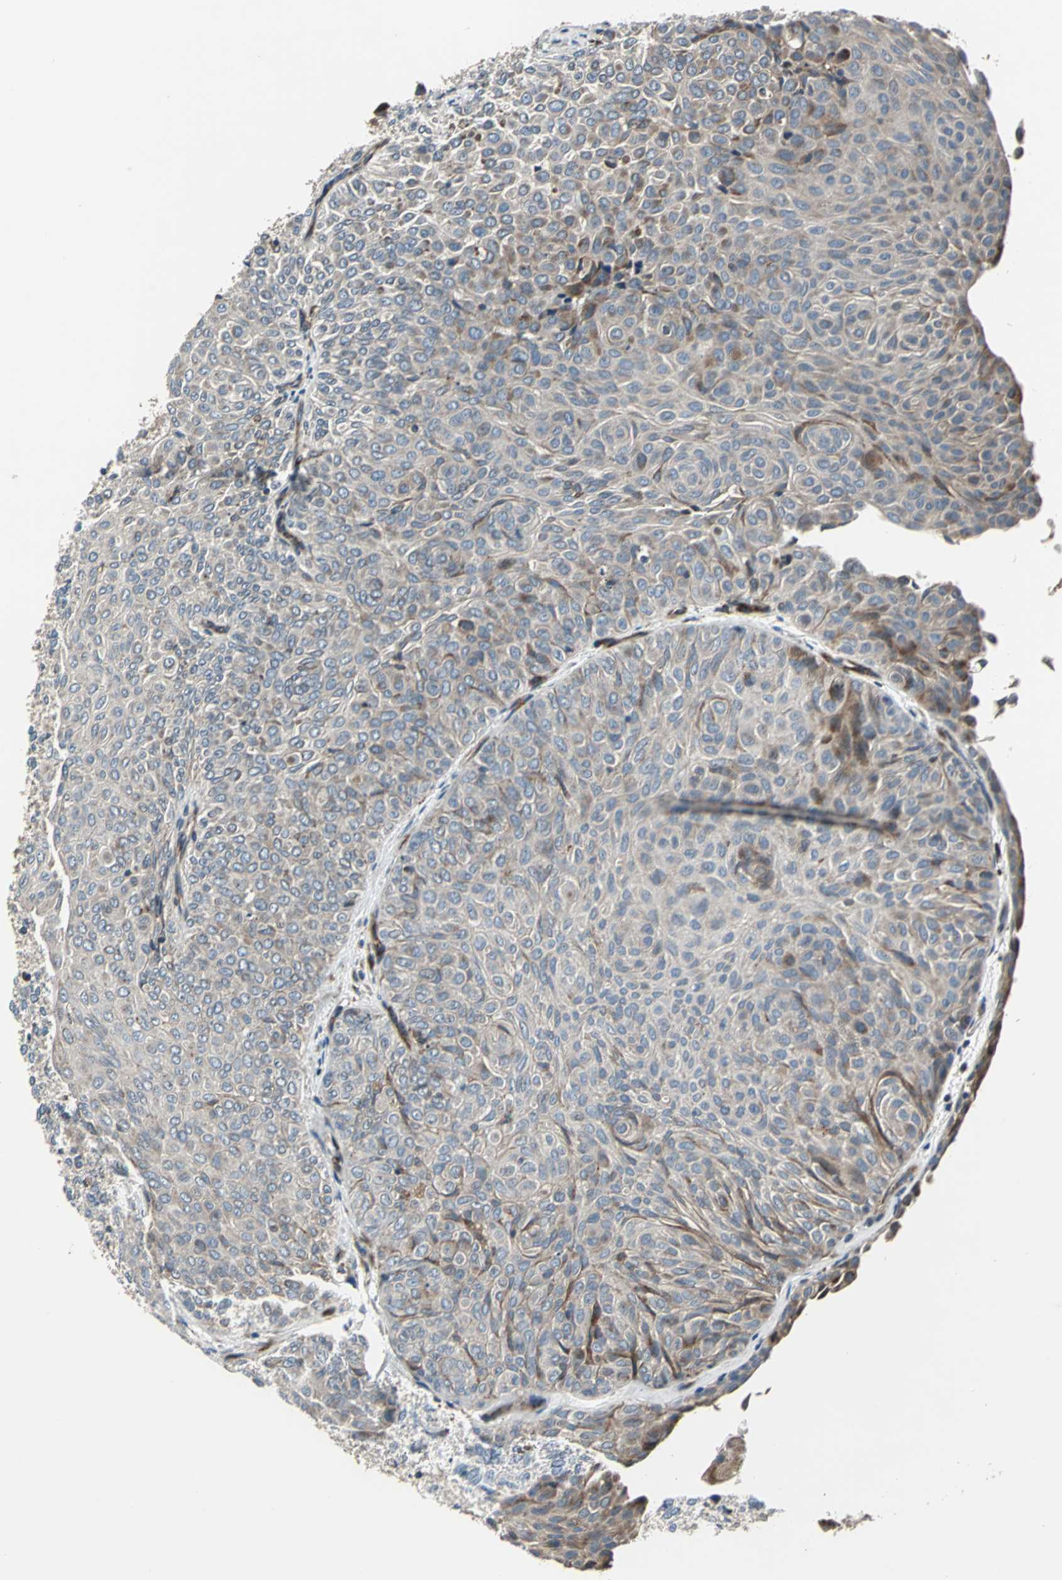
{"staining": {"intensity": "weak", "quantity": "25%-75%", "location": "cytoplasmic/membranous"}, "tissue": "urothelial cancer", "cell_type": "Tumor cells", "image_type": "cancer", "snomed": [{"axis": "morphology", "description": "Urothelial carcinoma, Low grade"}, {"axis": "topography", "description": "Urinary bladder"}], "caption": "Urothelial cancer stained for a protein reveals weak cytoplasmic/membranous positivity in tumor cells.", "gene": "HTATIP2", "patient": {"sex": "male", "age": 78}}